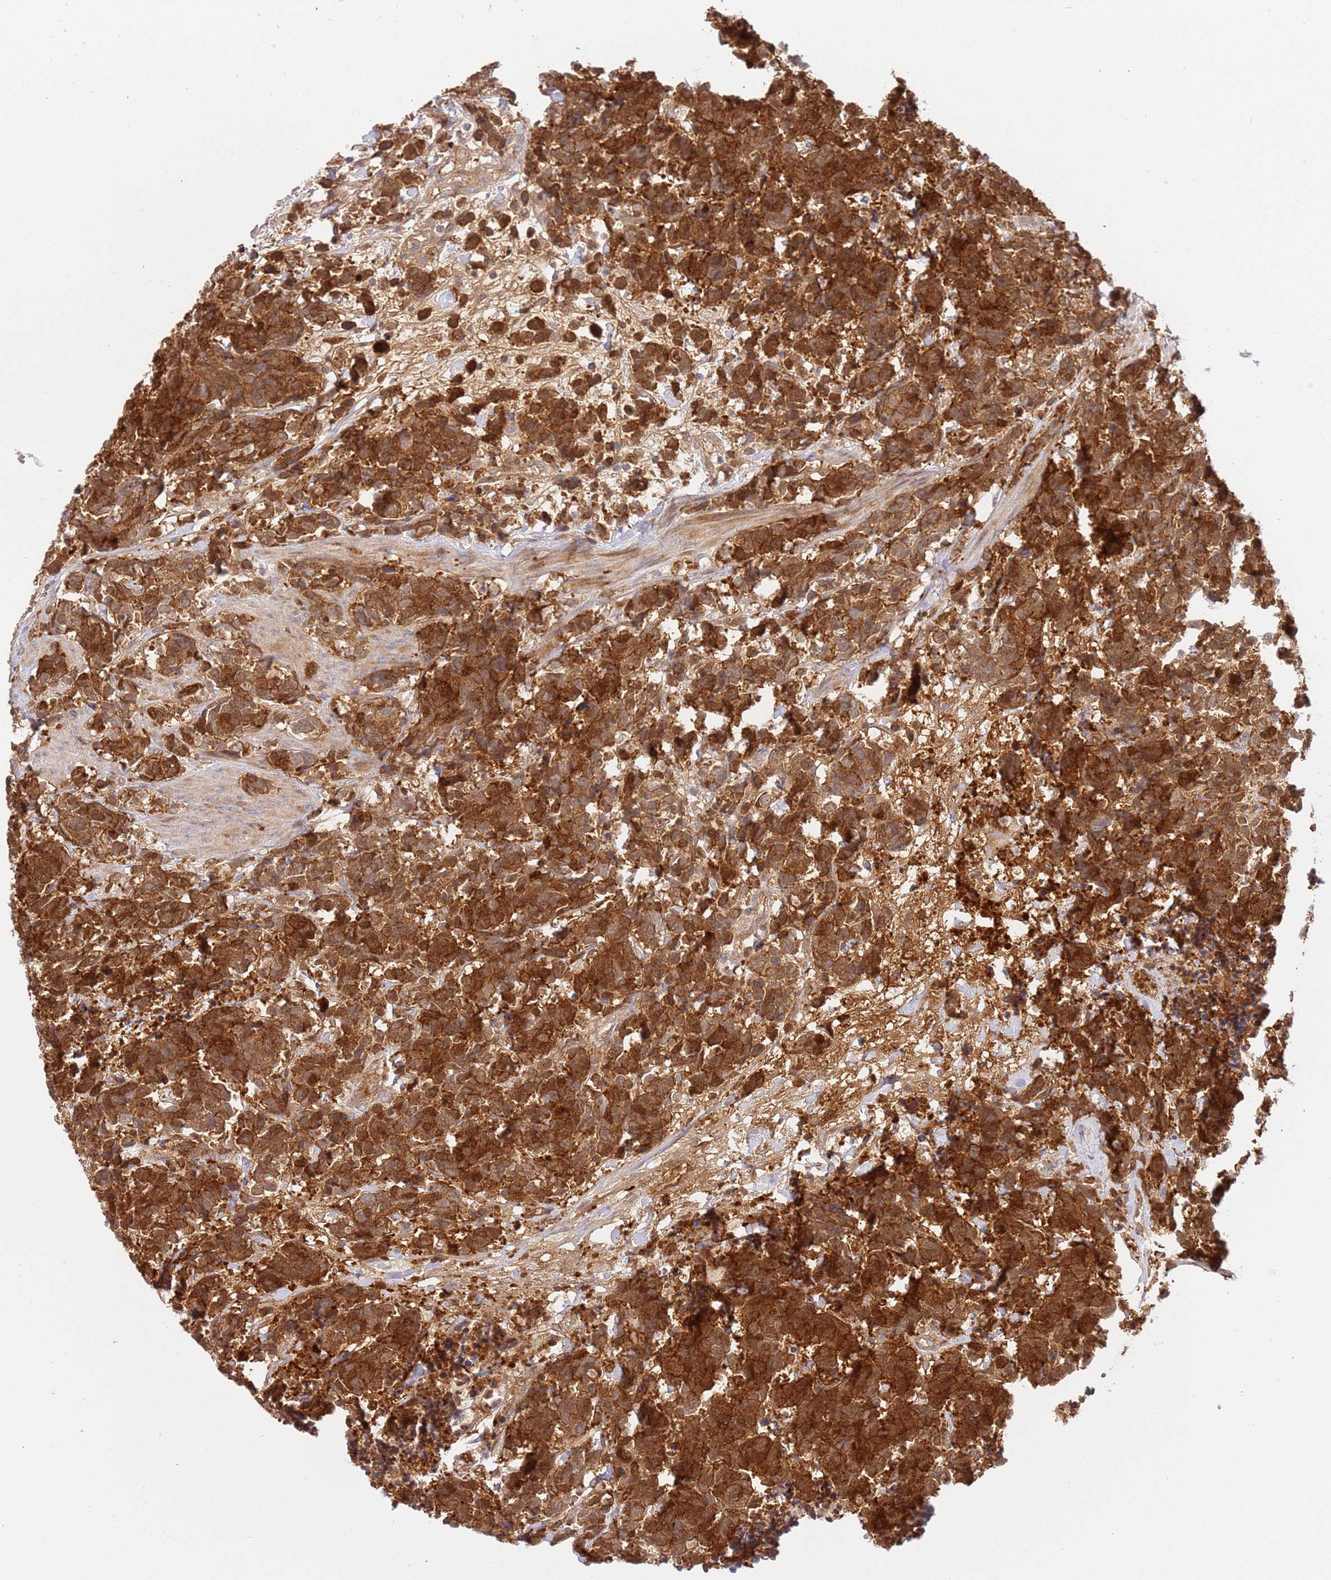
{"staining": {"intensity": "strong", "quantity": ">75%", "location": "cytoplasmic/membranous"}, "tissue": "carcinoid", "cell_type": "Tumor cells", "image_type": "cancer", "snomed": [{"axis": "morphology", "description": "Carcinoma, NOS"}, {"axis": "morphology", "description": "Carcinoid, malignant, NOS"}, {"axis": "topography", "description": "Prostate"}], "caption": "High-power microscopy captured an immunohistochemistry histopathology image of carcinoid (malignant), revealing strong cytoplasmic/membranous expression in approximately >75% of tumor cells.", "gene": "C8G", "patient": {"sex": "male", "age": 57}}